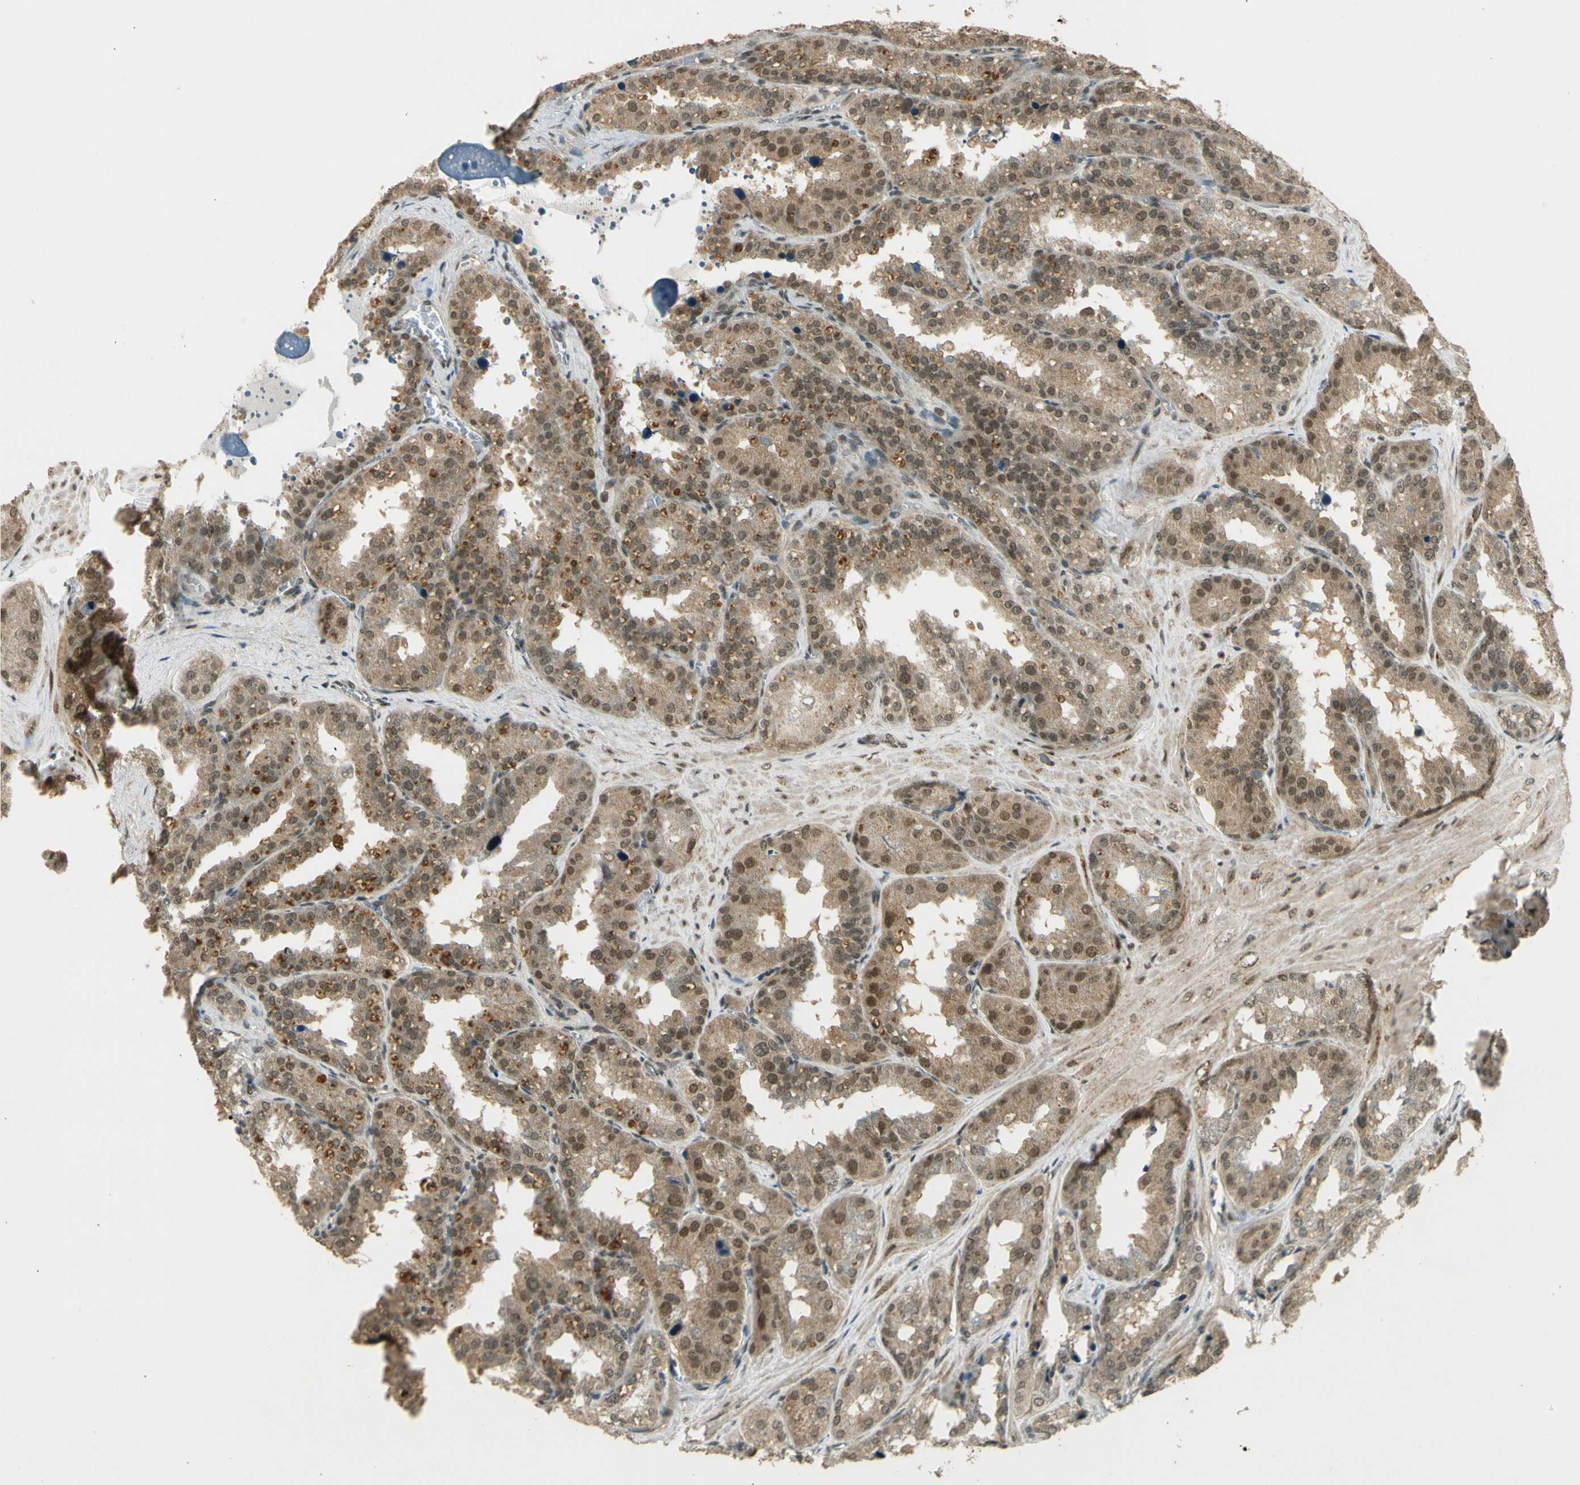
{"staining": {"intensity": "moderate", "quantity": ">75%", "location": "cytoplasmic/membranous,nuclear"}, "tissue": "seminal vesicle", "cell_type": "Glandular cells", "image_type": "normal", "snomed": [{"axis": "morphology", "description": "Normal tissue, NOS"}, {"axis": "topography", "description": "Prostate"}, {"axis": "topography", "description": "Seminal veicle"}], "caption": "Seminal vesicle stained for a protein demonstrates moderate cytoplasmic/membranous,nuclear positivity in glandular cells. (IHC, brightfield microscopy, high magnification).", "gene": "ZNF135", "patient": {"sex": "male", "age": 51}}